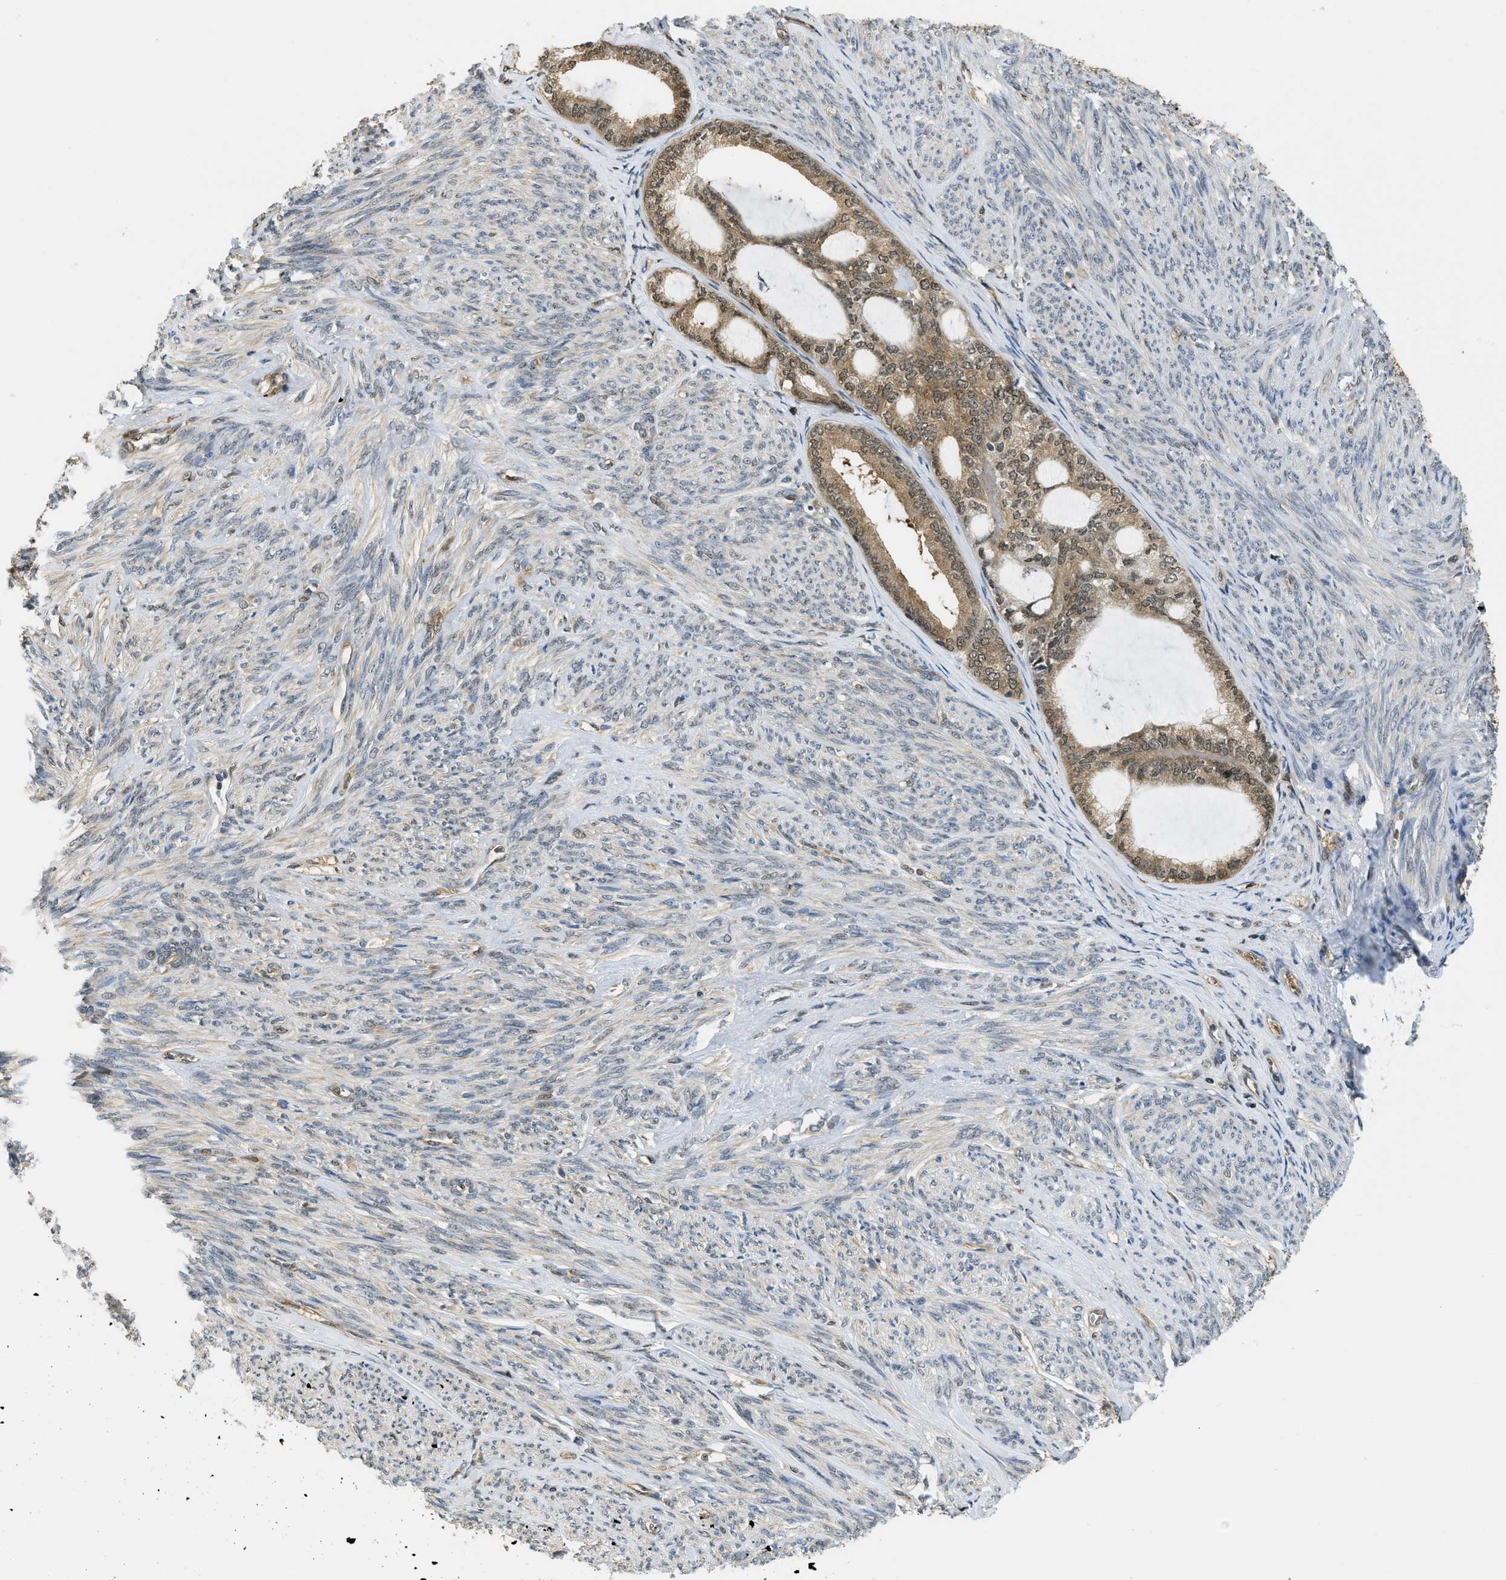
{"staining": {"intensity": "moderate", "quantity": ">75%", "location": "cytoplasmic/membranous,nuclear"}, "tissue": "endometrial cancer", "cell_type": "Tumor cells", "image_type": "cancer", "snomed": [{"axis": "morphology", "description": "Adenocarcinoma, NOS"}, {"axis": "topography", "description": "Endometrium"}], "caption": "Adenocarcinoma (endometrial) tissue displays moderate cytoplasmic/membranous and nuclear positivity in about >75% of tumor cells", "gene": "PSMC5", "patient": {"sex": "female", "age": 86}}